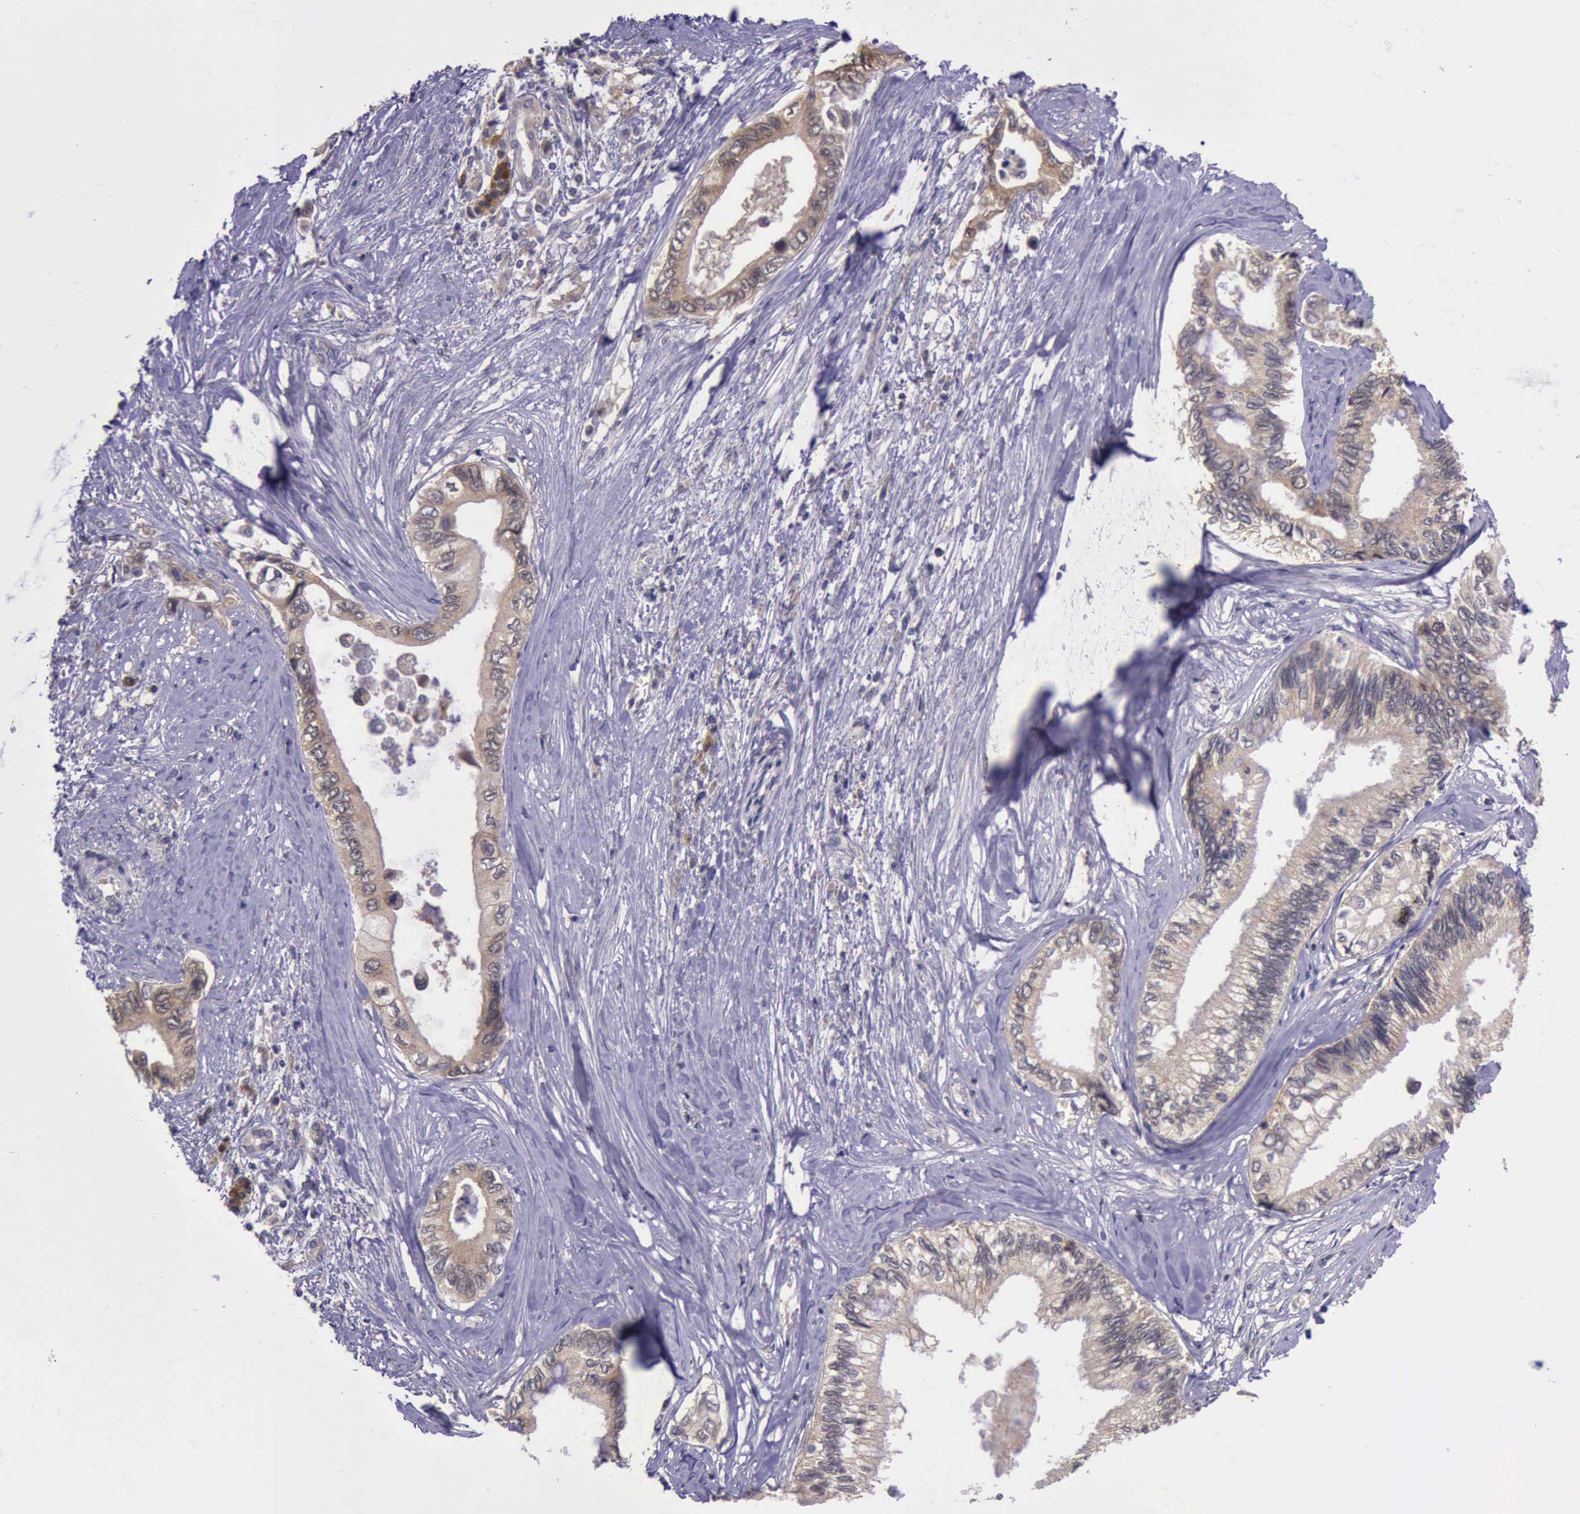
{"staining": {"intensity": "weak", "quantity": ">75%", "location": "cytoplasmic/membranous"}, "tissue": "pancreatic cancer", "cell_type": "Tumor cells", "image_type": "cancer", "snomed": [{"axis": "morphology", "description": "Adenocarcinoma, NOS"}, {"axis": "topography", "description": "Pancreas"}], "caption": "Protein analysis of pancreatic adenocarcinoma tissue exhibits weak cytoplasmic/membranous staining in approximately >75% of tumor cells.", "gene": "PLEK2", "patient": {"sex": "female", "age": 66}}